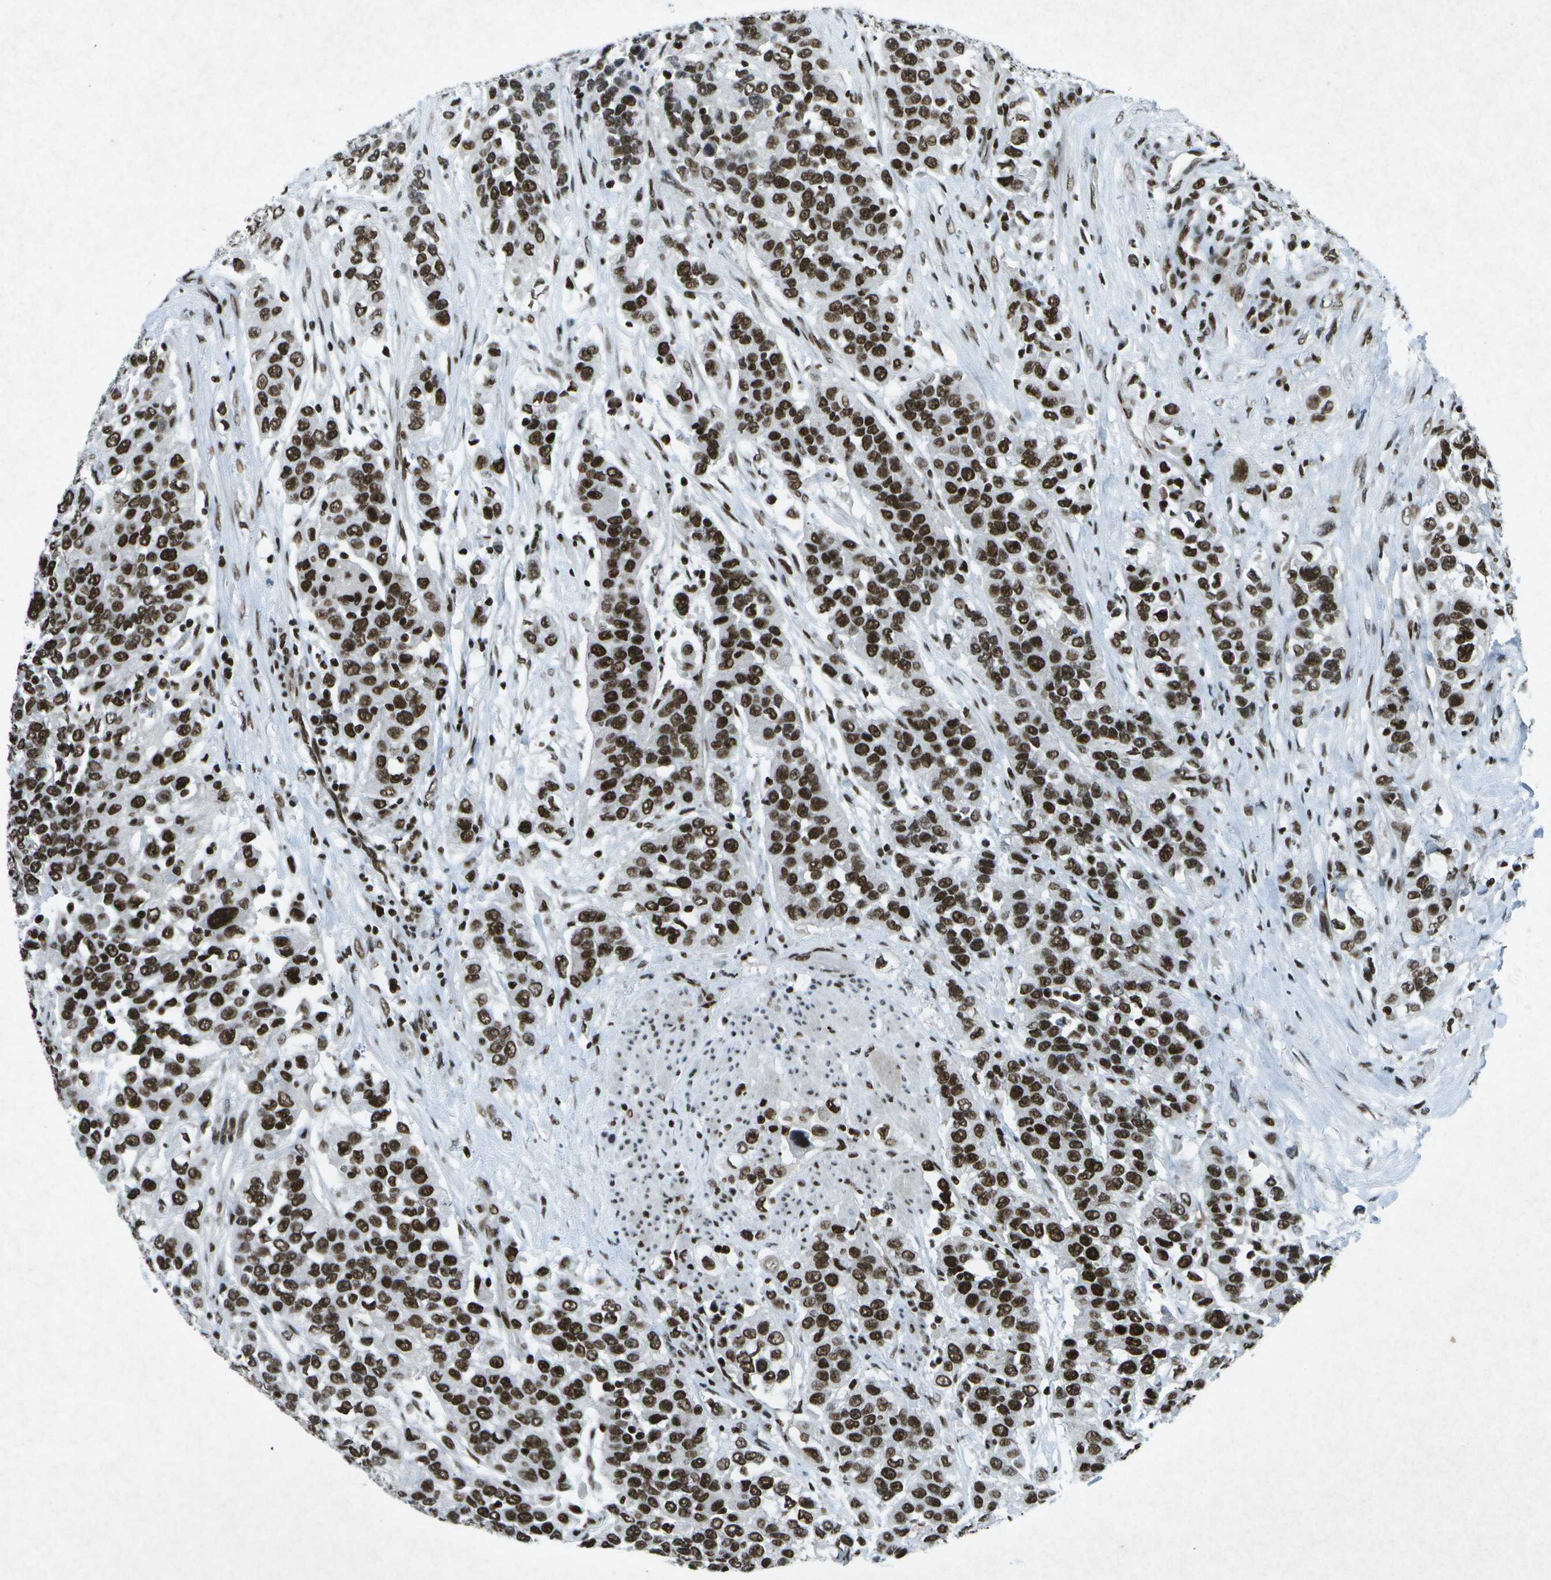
{"staining": {"intensity": "strong", "quantity": ">75%", "location": "nuclear"}, "tissue": "urothelial cancer", "cell_type": "Tumor cells", "image_type": "cancer", "snomed": [{"axis": "morphology", "description": "Urothelial carcinoma, High grade"}, {"axis": "topography", "description": "Urinary bladder"}], "caption": "Immunohistochemistry micrograph of neoplastic tissue: human urothelial cancer stained using immunohistochemistry displays high levels of strong protein expression localized specifically in the nuclear of tumor cells, appearing as a nuclear brown color.", "gene": "MTA2", "patient": {"sex": "female", "age": 80}}